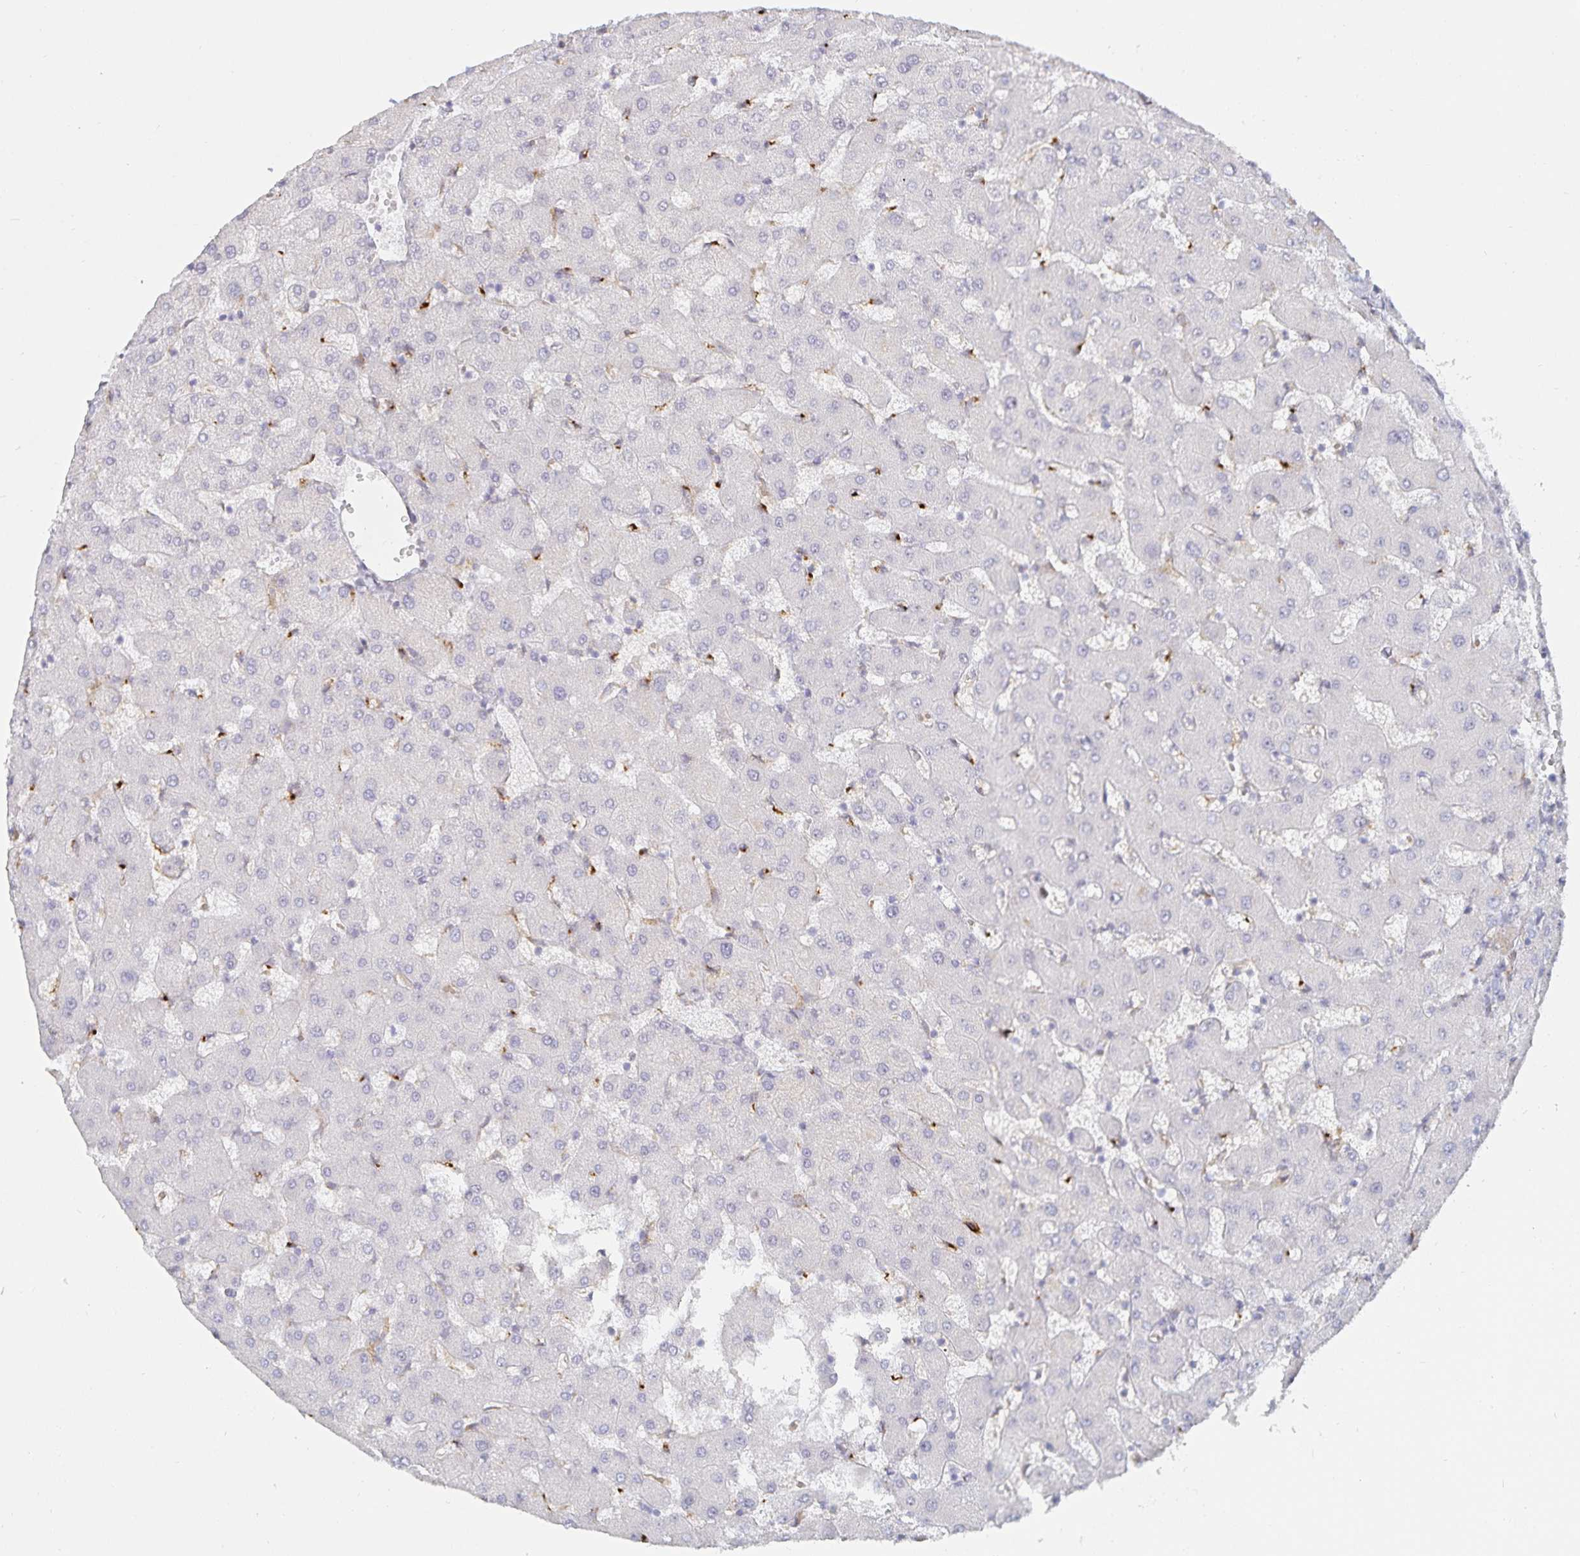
{"staining": {"intensity": "negative", "quantity": "none", "location": "none"}, "tissue": "liver", "cell_type": "Cholangiocytes", "image_type": "normal", "snomed": [{"axis": "morphology", "description": "Normal tissue, NOS"}, {"axis": "topography", "description": "Liver"}], "caption": "This is a micrograph of immunohistochemistry staining of unremarkable liver, which shows no positivity in cholangiocytes.", "gene": "S100G", "patient": {"sex": "female", "age": 63}}